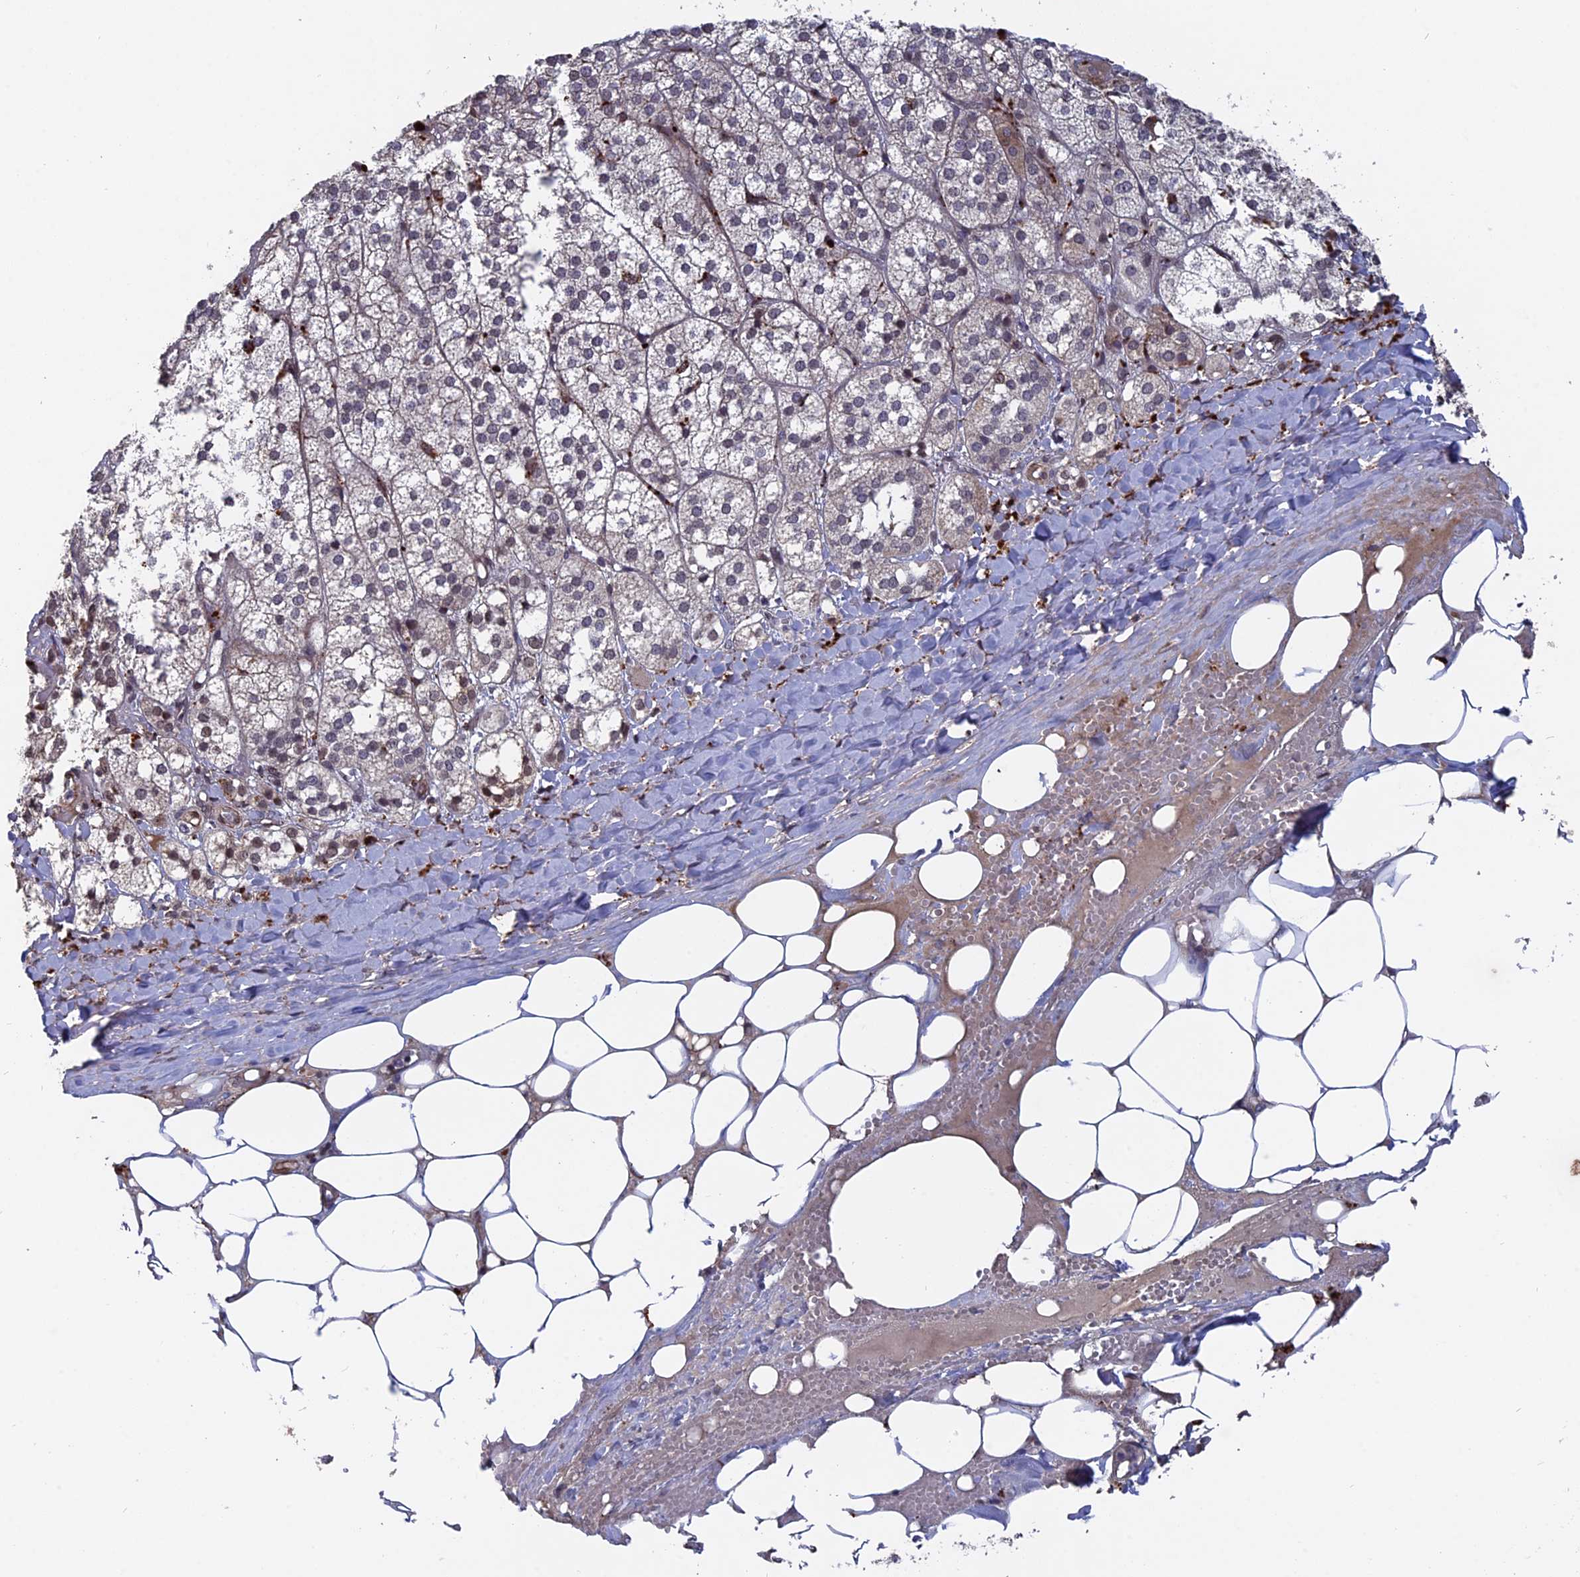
{"staining": {"intensity": "weak", "quantity": "25%-75%", "location": "cytoplasmic/membranous"}, "tissue": "adrenal gland", "cell_type": "Glandular cells", "image_type": "normal", "snomed": [{"axis": "morphology", "description": "Normal tissue, NOS"}, {"axis": "topography", "description": "Adrenal gland"}], "caption": "Human adrenal gland stained with a brown dye displays weak cytoplasmic/membranous positive staining in approximately 25%-75% of glandular cells.", "gene": "NOSIP", "patient": {"sex": "female", "age": 61}}